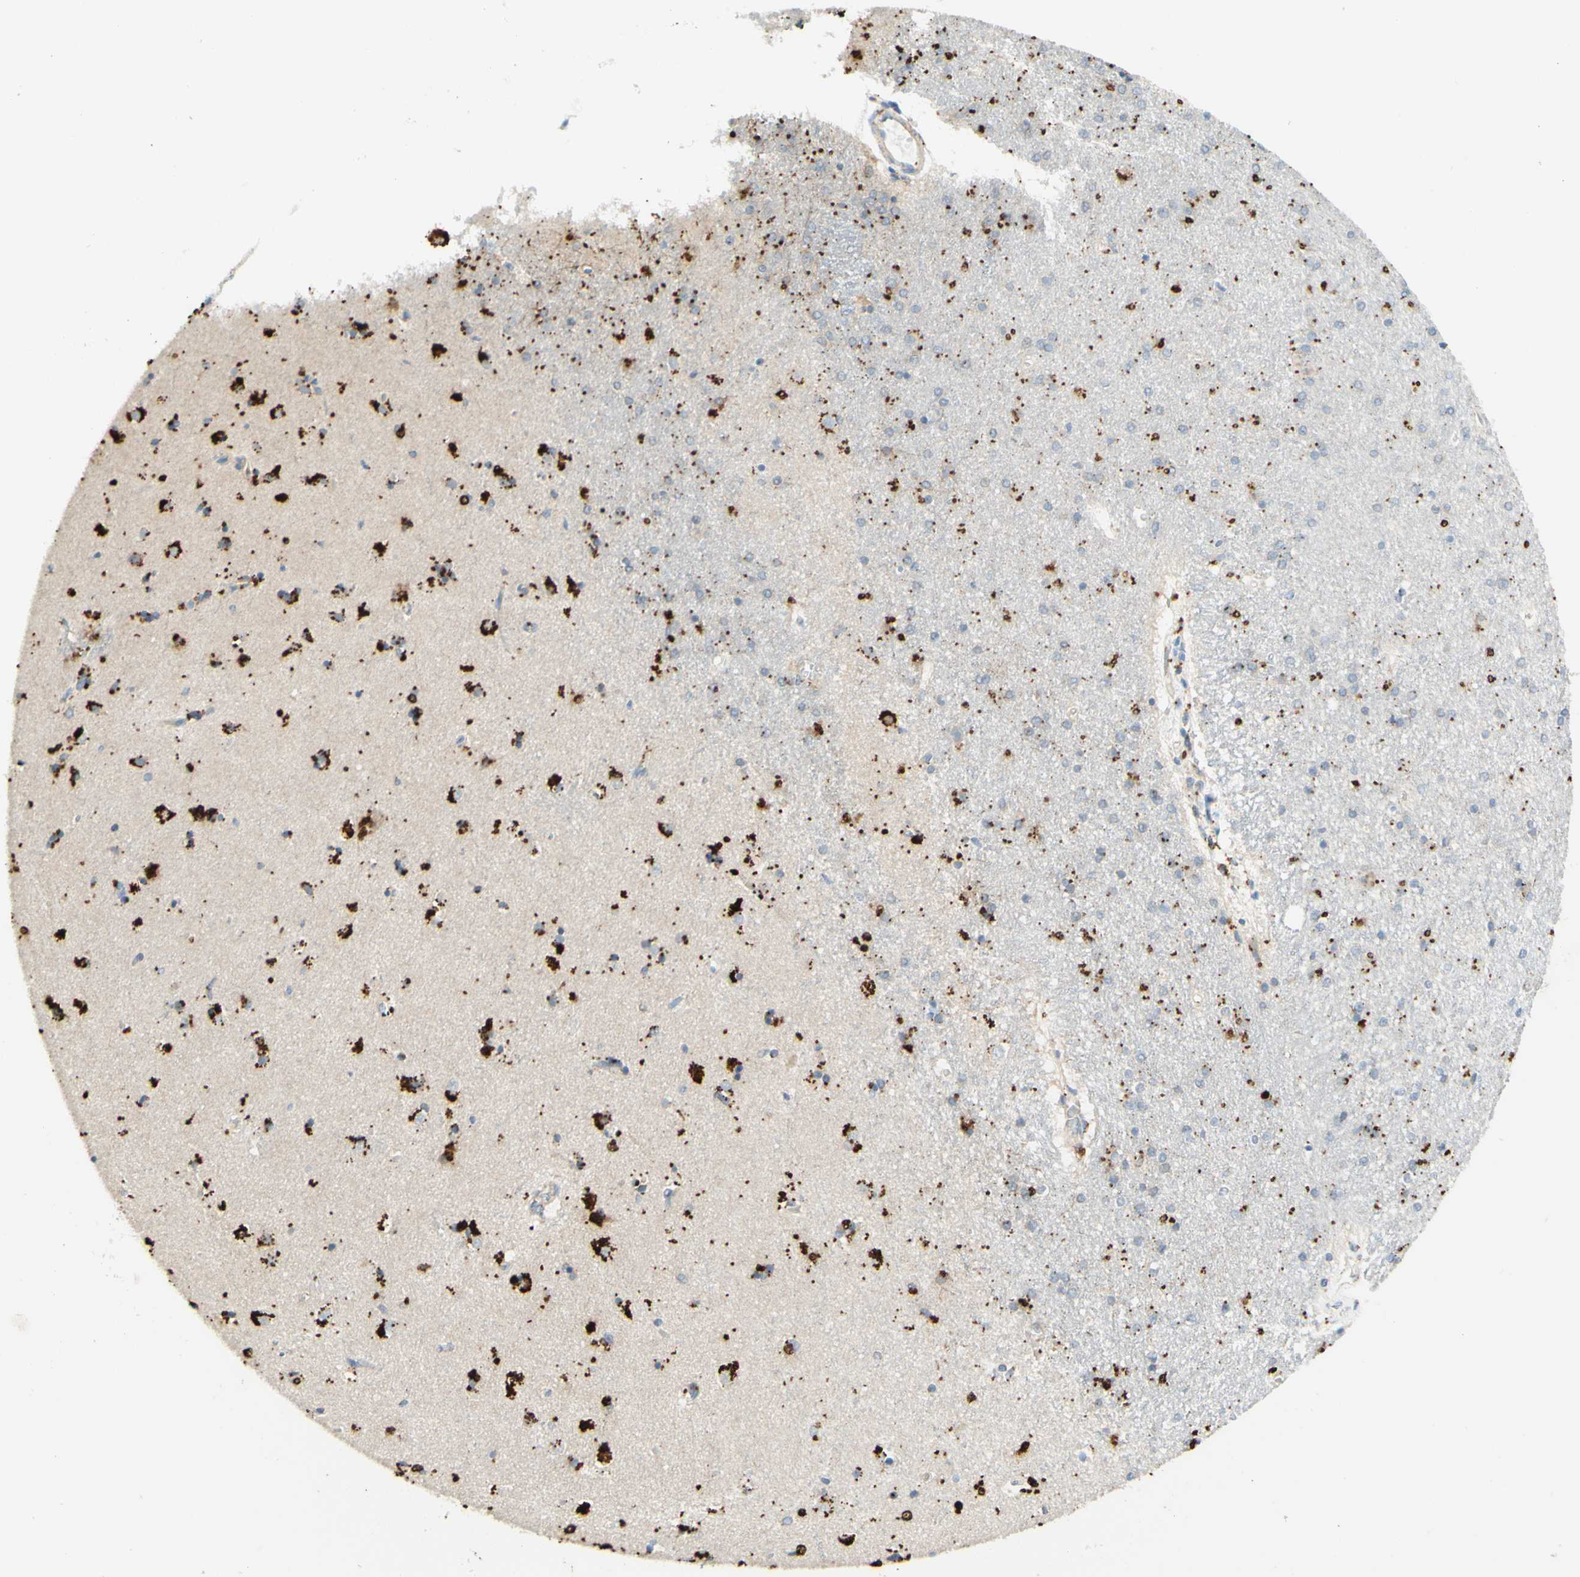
{"staining": {"intensity": "moderate", "quantity": "25%-75%", "location": "cytoplasmic/membranous"}, "tissue": "caudate", "cell_type": "Glial cells", "image_type": "normal", "snomed": [{"axis": "morphology", "description": "Normal tissue, NOS"}, {"axis": "topography", "description": "Lateral ventricle wall"}], "caption": "High-power microscopy captured an immunohistochemistry (IHC) histopathology image of benign caudate, revealing moderate cytoplasmic/membranous expression in approximately 25%-75% of glial cells. (DAB IHC with brightfield microscopy, high magnification).", "gene": "ARMC10", "patient": {"sex": "female", "age": 54}}